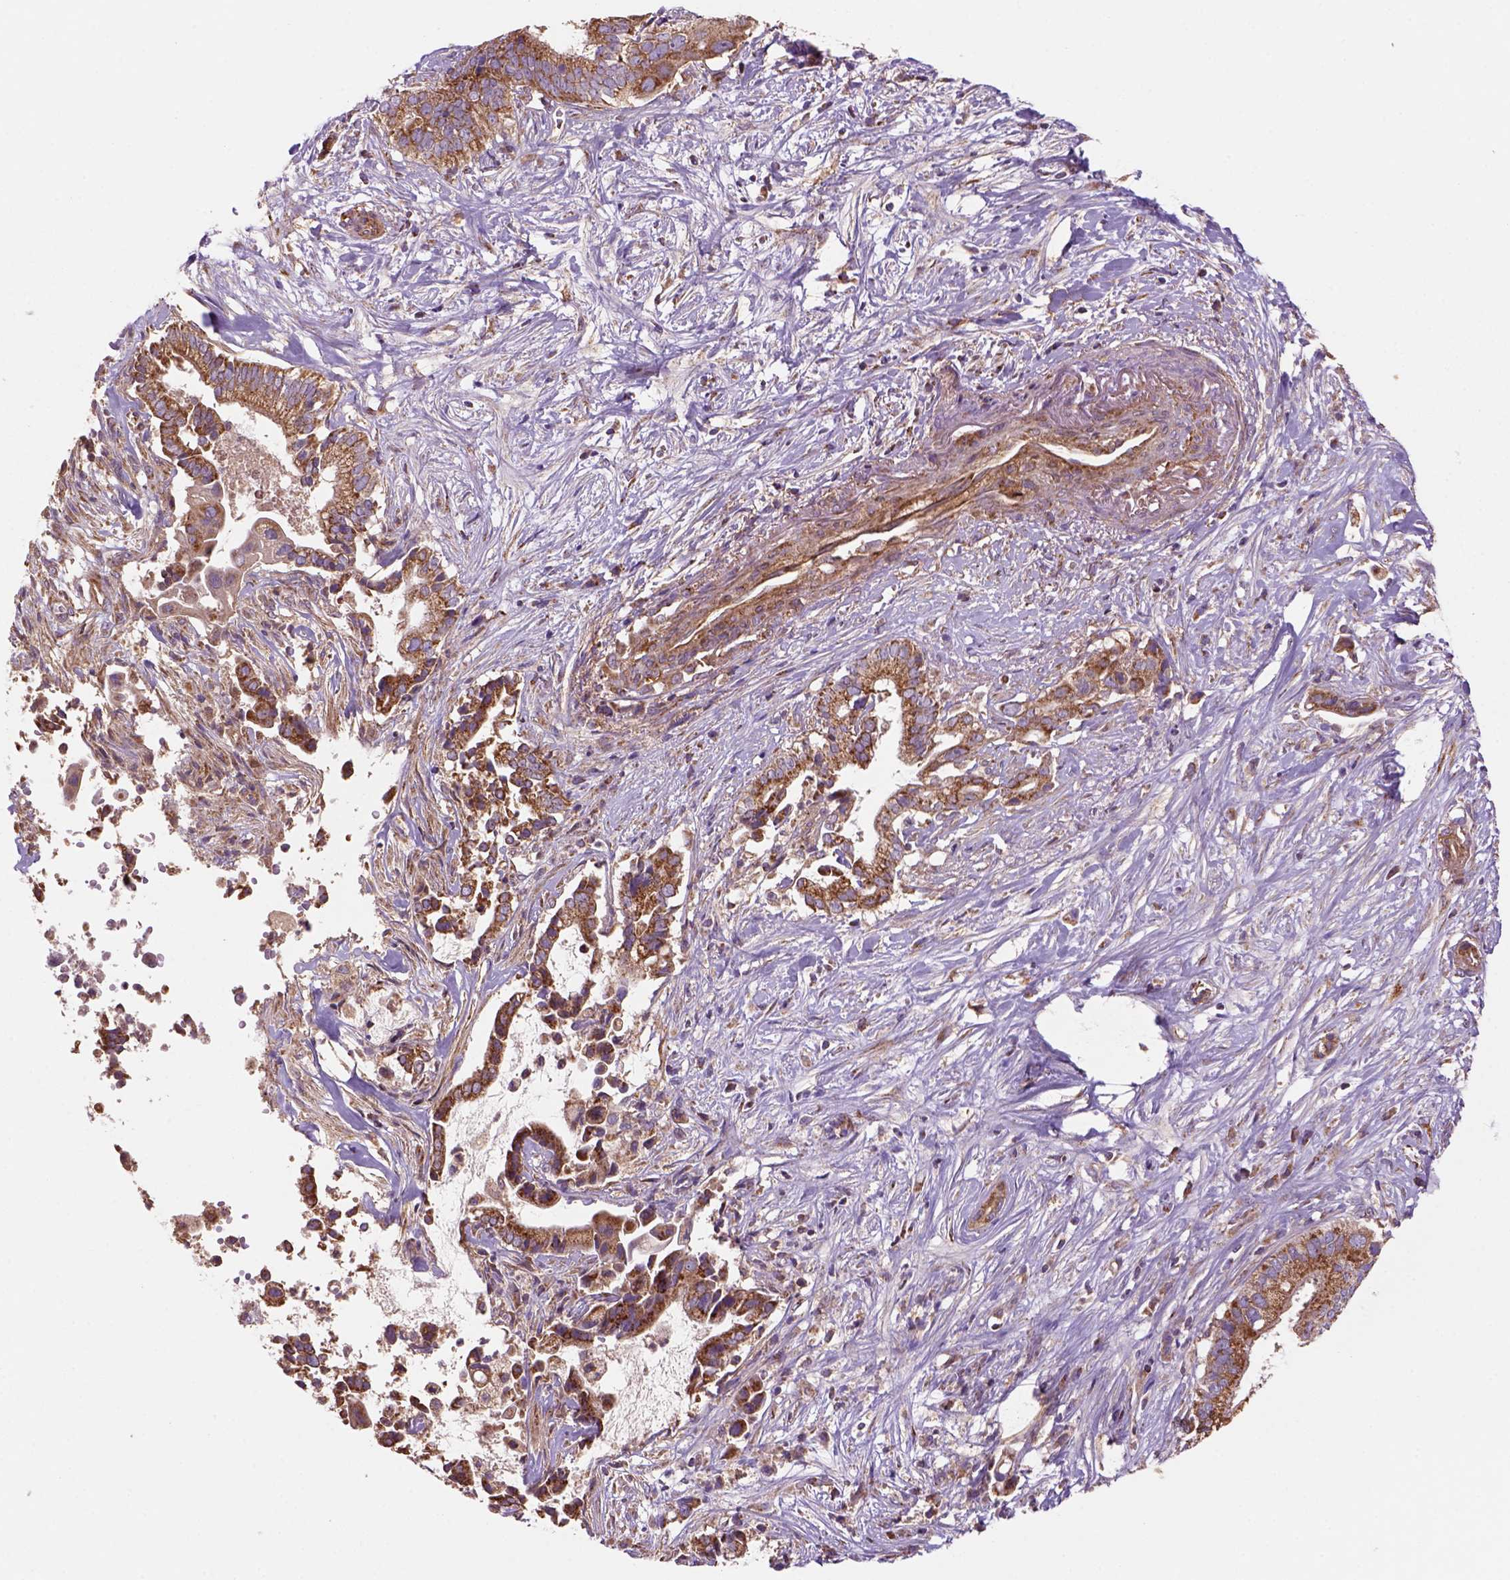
{"staining": {"intensity": "moderate", "quantity": ">75%", "location": "cytoplasmic/membranous"}, "tissue": "pancreatic cancer", "cell_type": "Tumor cells", "image_type": "cancer", "snomed": [{"axis": "morphology", "description": "Adenocarcinoma, NOS"}, {"axis": "topography", "description": "Pancreas"}], "caption": "Tumor cells show medium levels of moderate cytoplasmic/membranous expression in approximately >75% of cells in human adenocarcinoma (pancreatic).", "gene": "WARS2", "patient": {"sex": "male", "age": 61}}